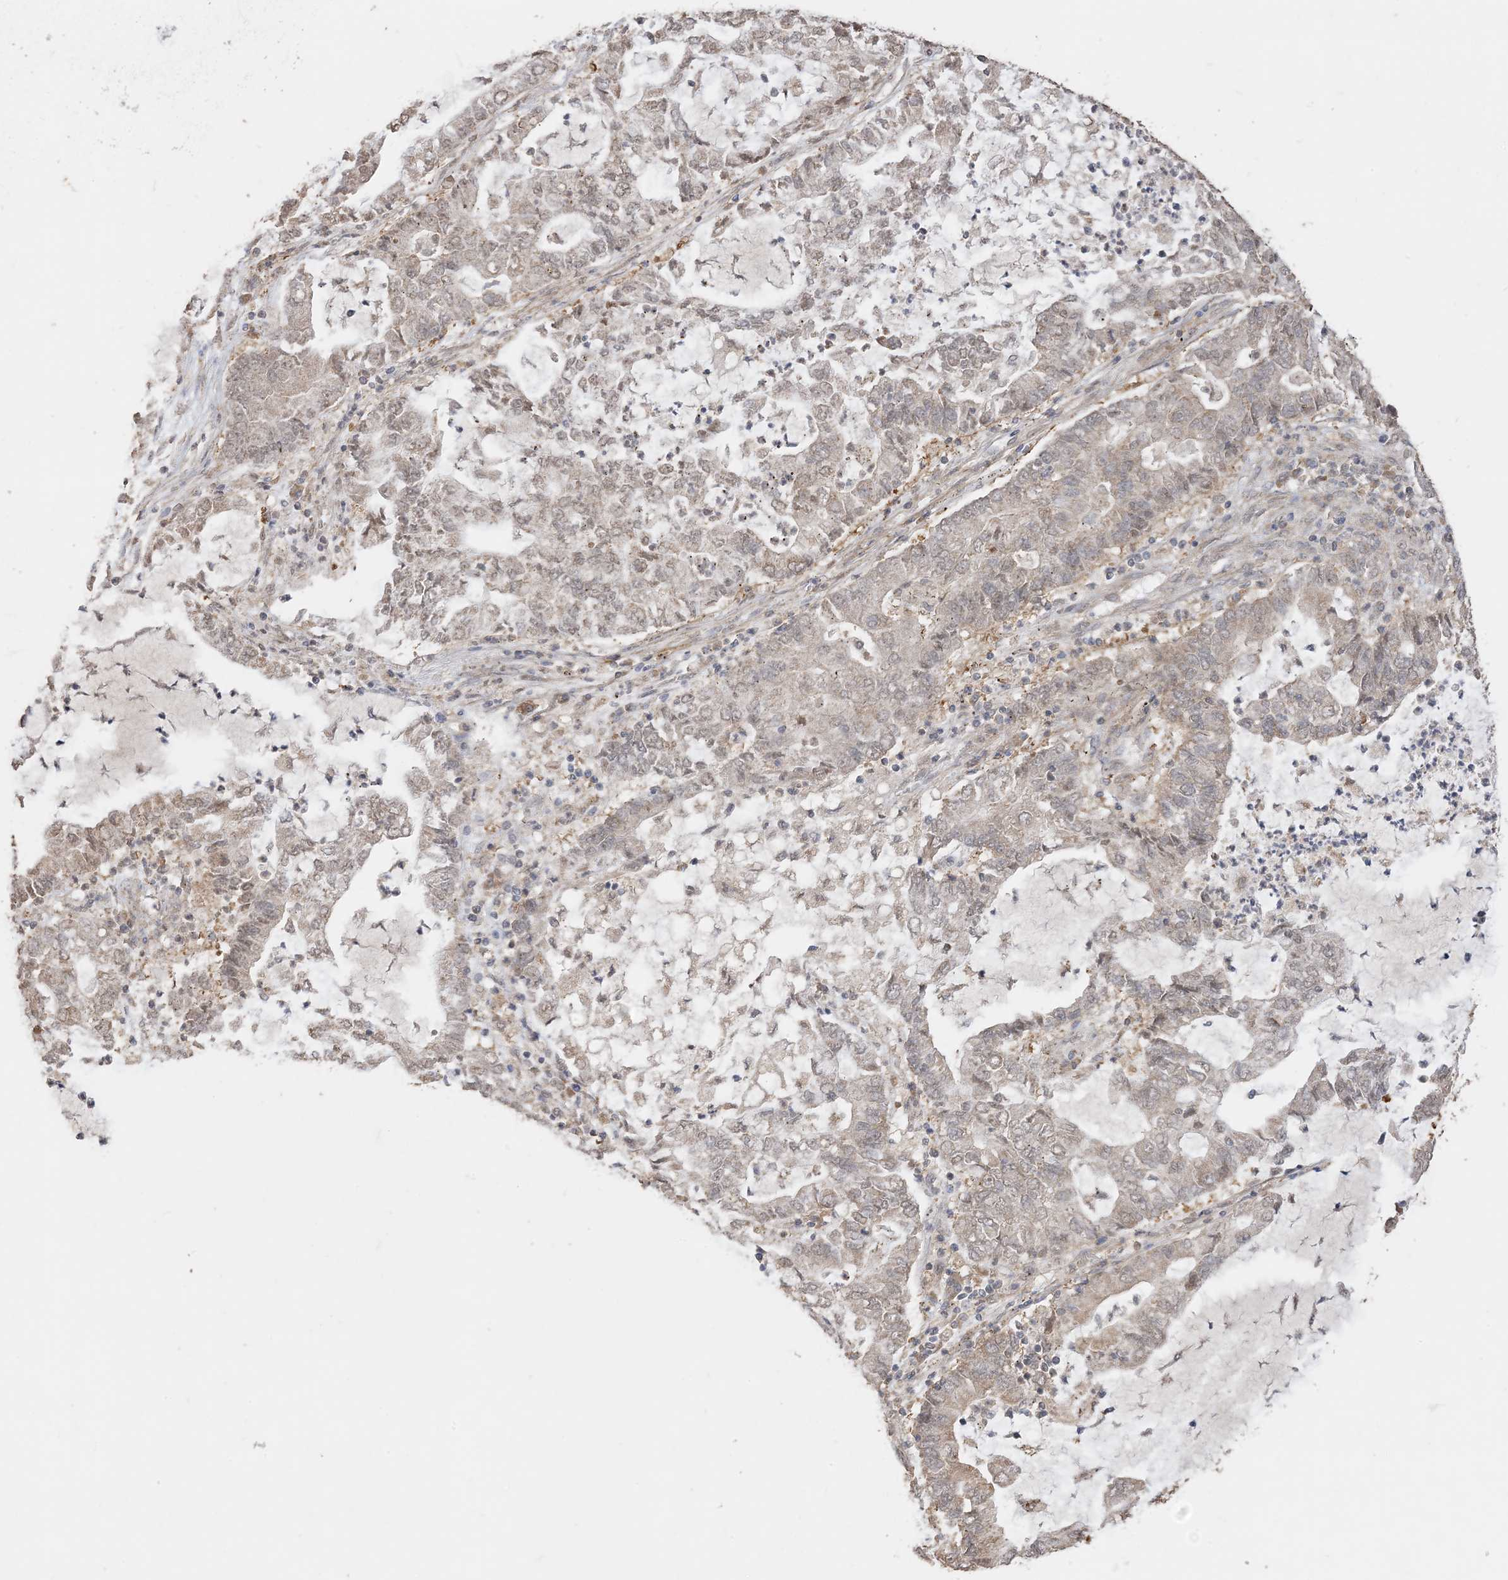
{"staining": {"intensity": "moderate", "quantity": "25%-75%", "location": "cytoplasmic/membranous,nuclear"}, "tissue": "lung cancer", "cell_type": "Tumor cells", "image_type": "cancer", "snomed": [{"axis": "morphology", "description": "Adenocarcinoma, NOS"}, {"axis": "topography", "description": "Lung"}], "caption": "Brown immunohistochemical staining in human adenocarcinoma (lung) reveals moderate cytoplasmic/membranous and nuclear expression in approximately 25%-75% of tumor cells. The staining is performed using DAB brown chromogen to label protein expression. The nuclei are counter-stained blue using hematoxylin.", "gene": "SIRT3", "patient": {"sex": "female", "age": 51}}